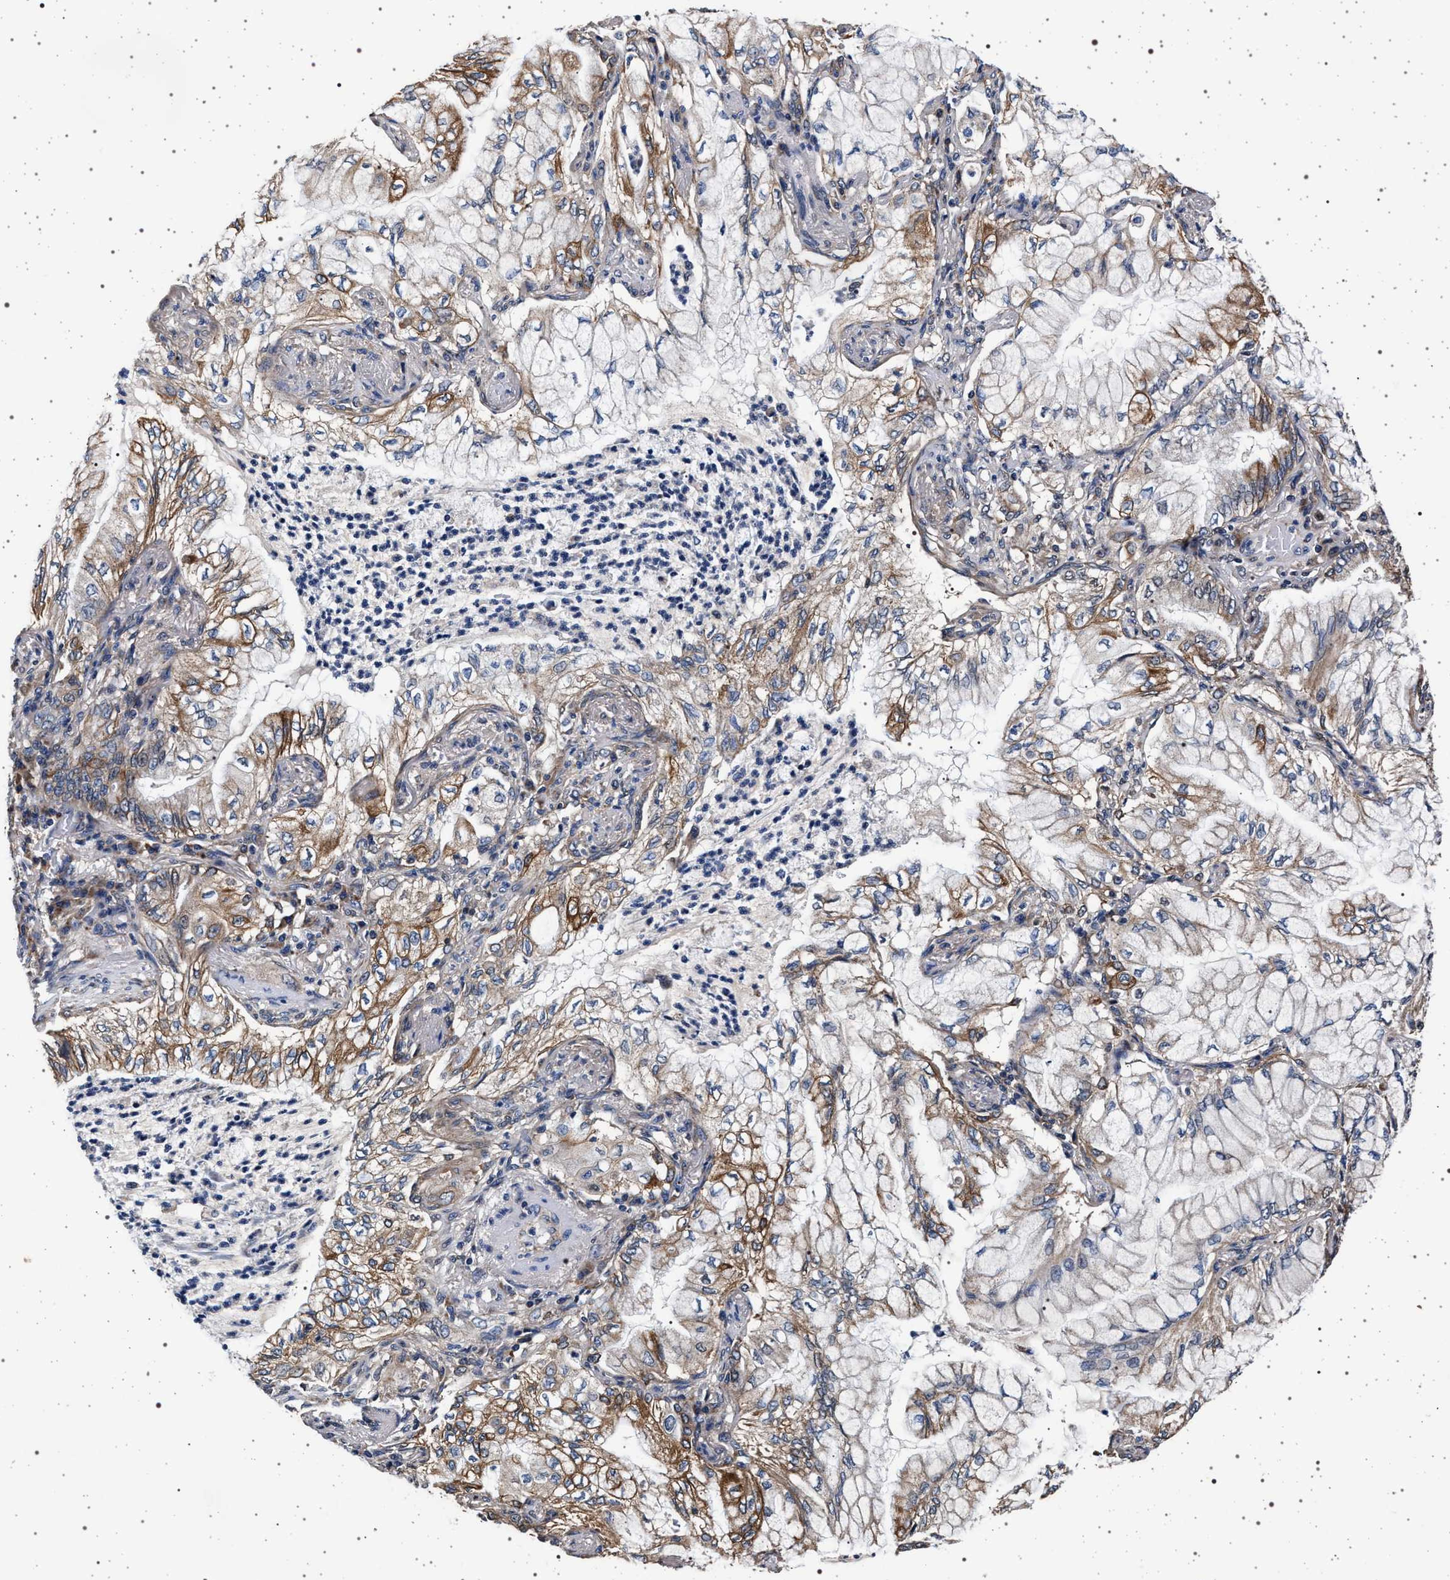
{"staining": {"intensity": "moderate", "quantity": "25%-75%", "location": "cytoplasmic/membranous"}, "tissue": "lung cancer", "cell_type": "Tumor cells", "image_type": "cancer", "snomed": [{"axis": "morphology", "description": "Adenocarcinoma, NOS"}, {"axis": "topography", "description": "Lung"}], "caption": "Immunohistochemistry (IHC) histopathology image of neoplastic tissue: human adenocarcinoma (lung) stained using immunohistochemistry (IHC) shows medium levels of moderate protein expression localized specifically in the cytoplasmic/membranous of tumor cells, appearing as a cytoplasmic/membranous brown color.", "gene": "MAP3K2", "patient": {"sex": "female", "age": 70}}